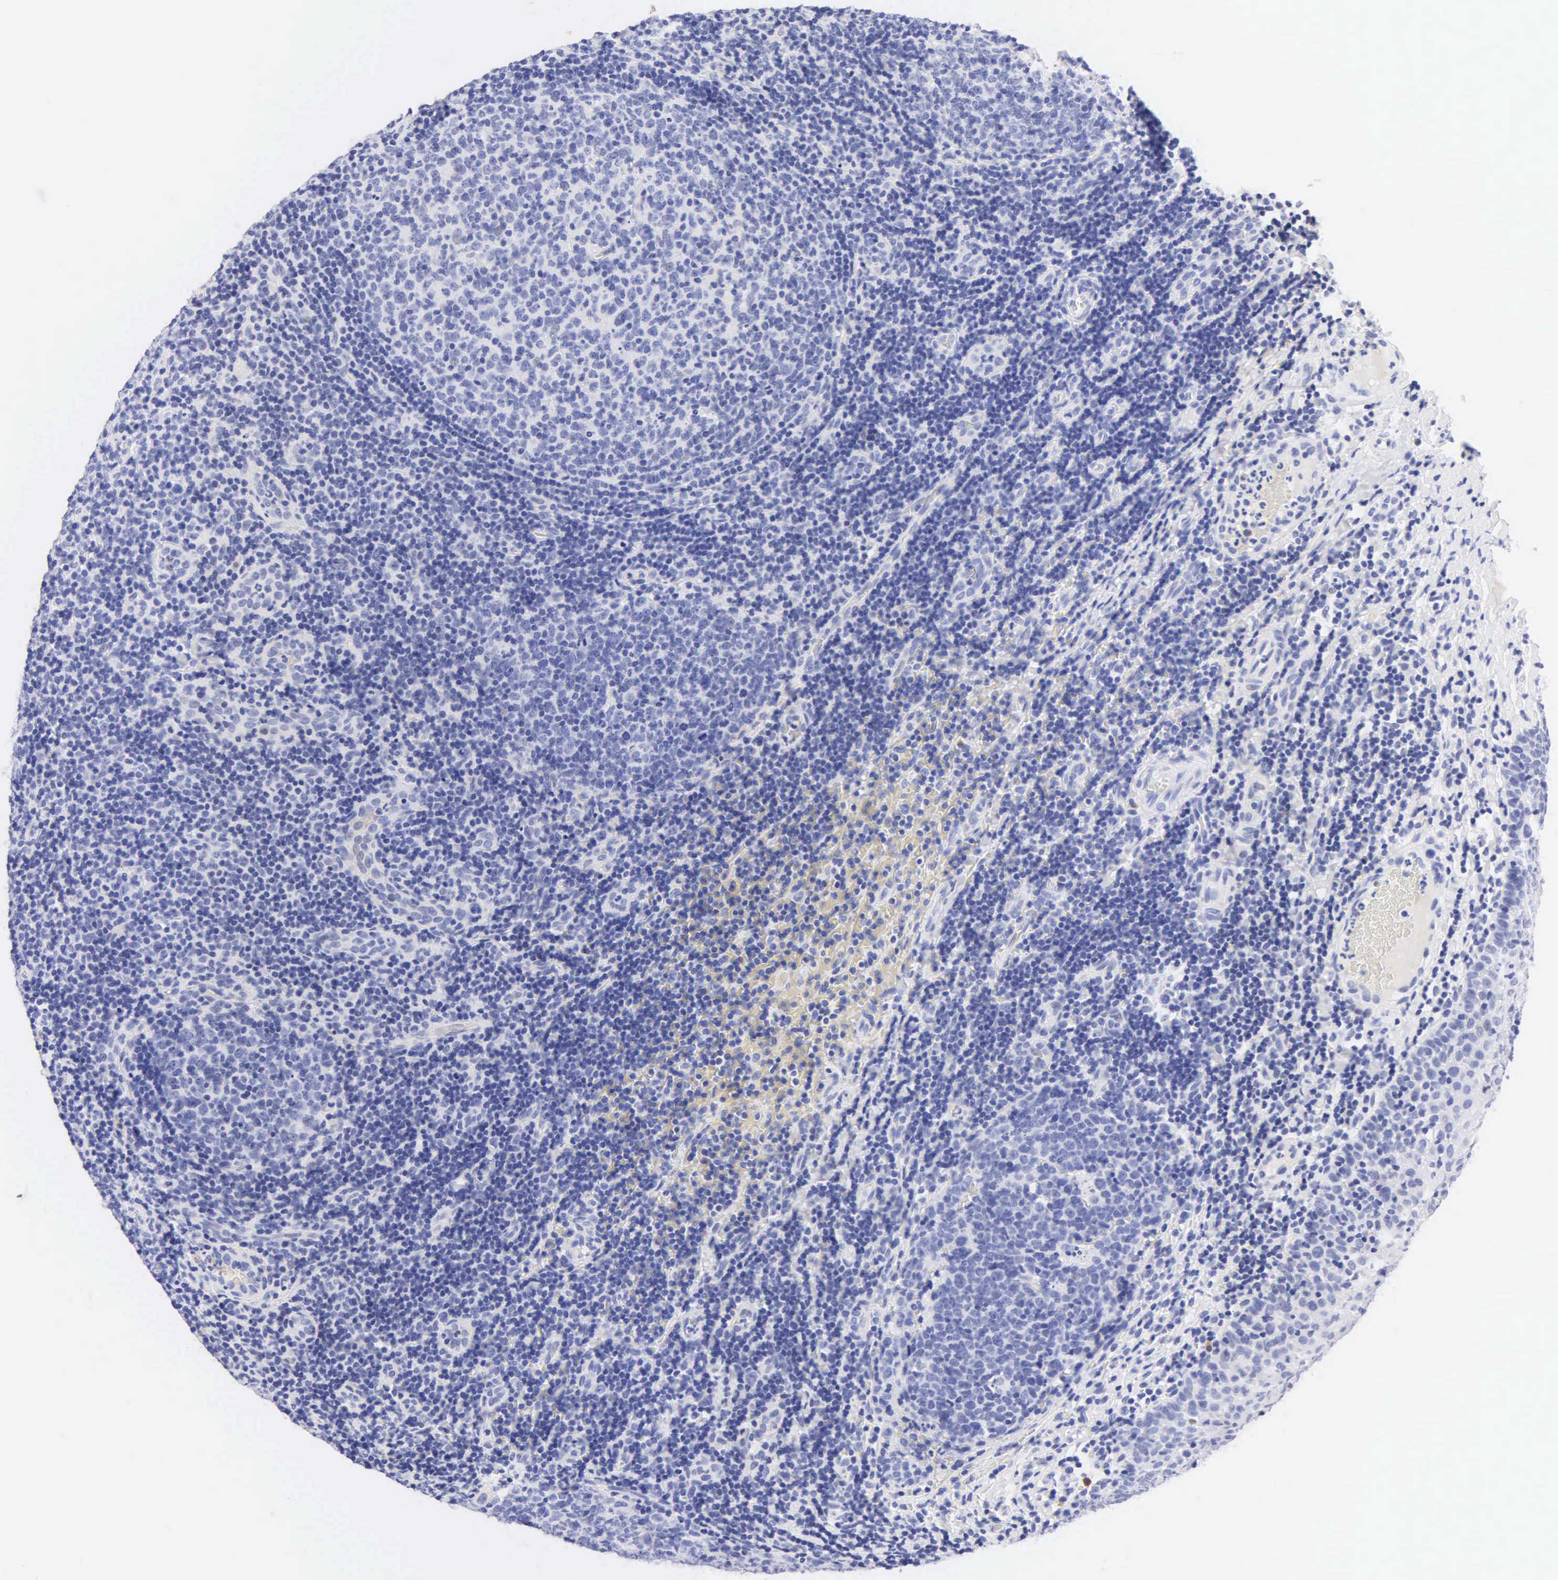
{"staining": {"intensity": "negative", "quantity": "none", "location": "none"}, "tissue": "tonsil", "cell_type": "Germinal center cells", "image_type": "normal", "snomed": [{"axis": "morphology", "description": "Normal tissue, NOS"}, {"axis": "topography", "description": "Tonsil"}], "caption": "The image exhibits no staining of germinal center cells in normal tonsil.", "gene": "NKX2", "patient": {"sex": "female", "age": 3}}